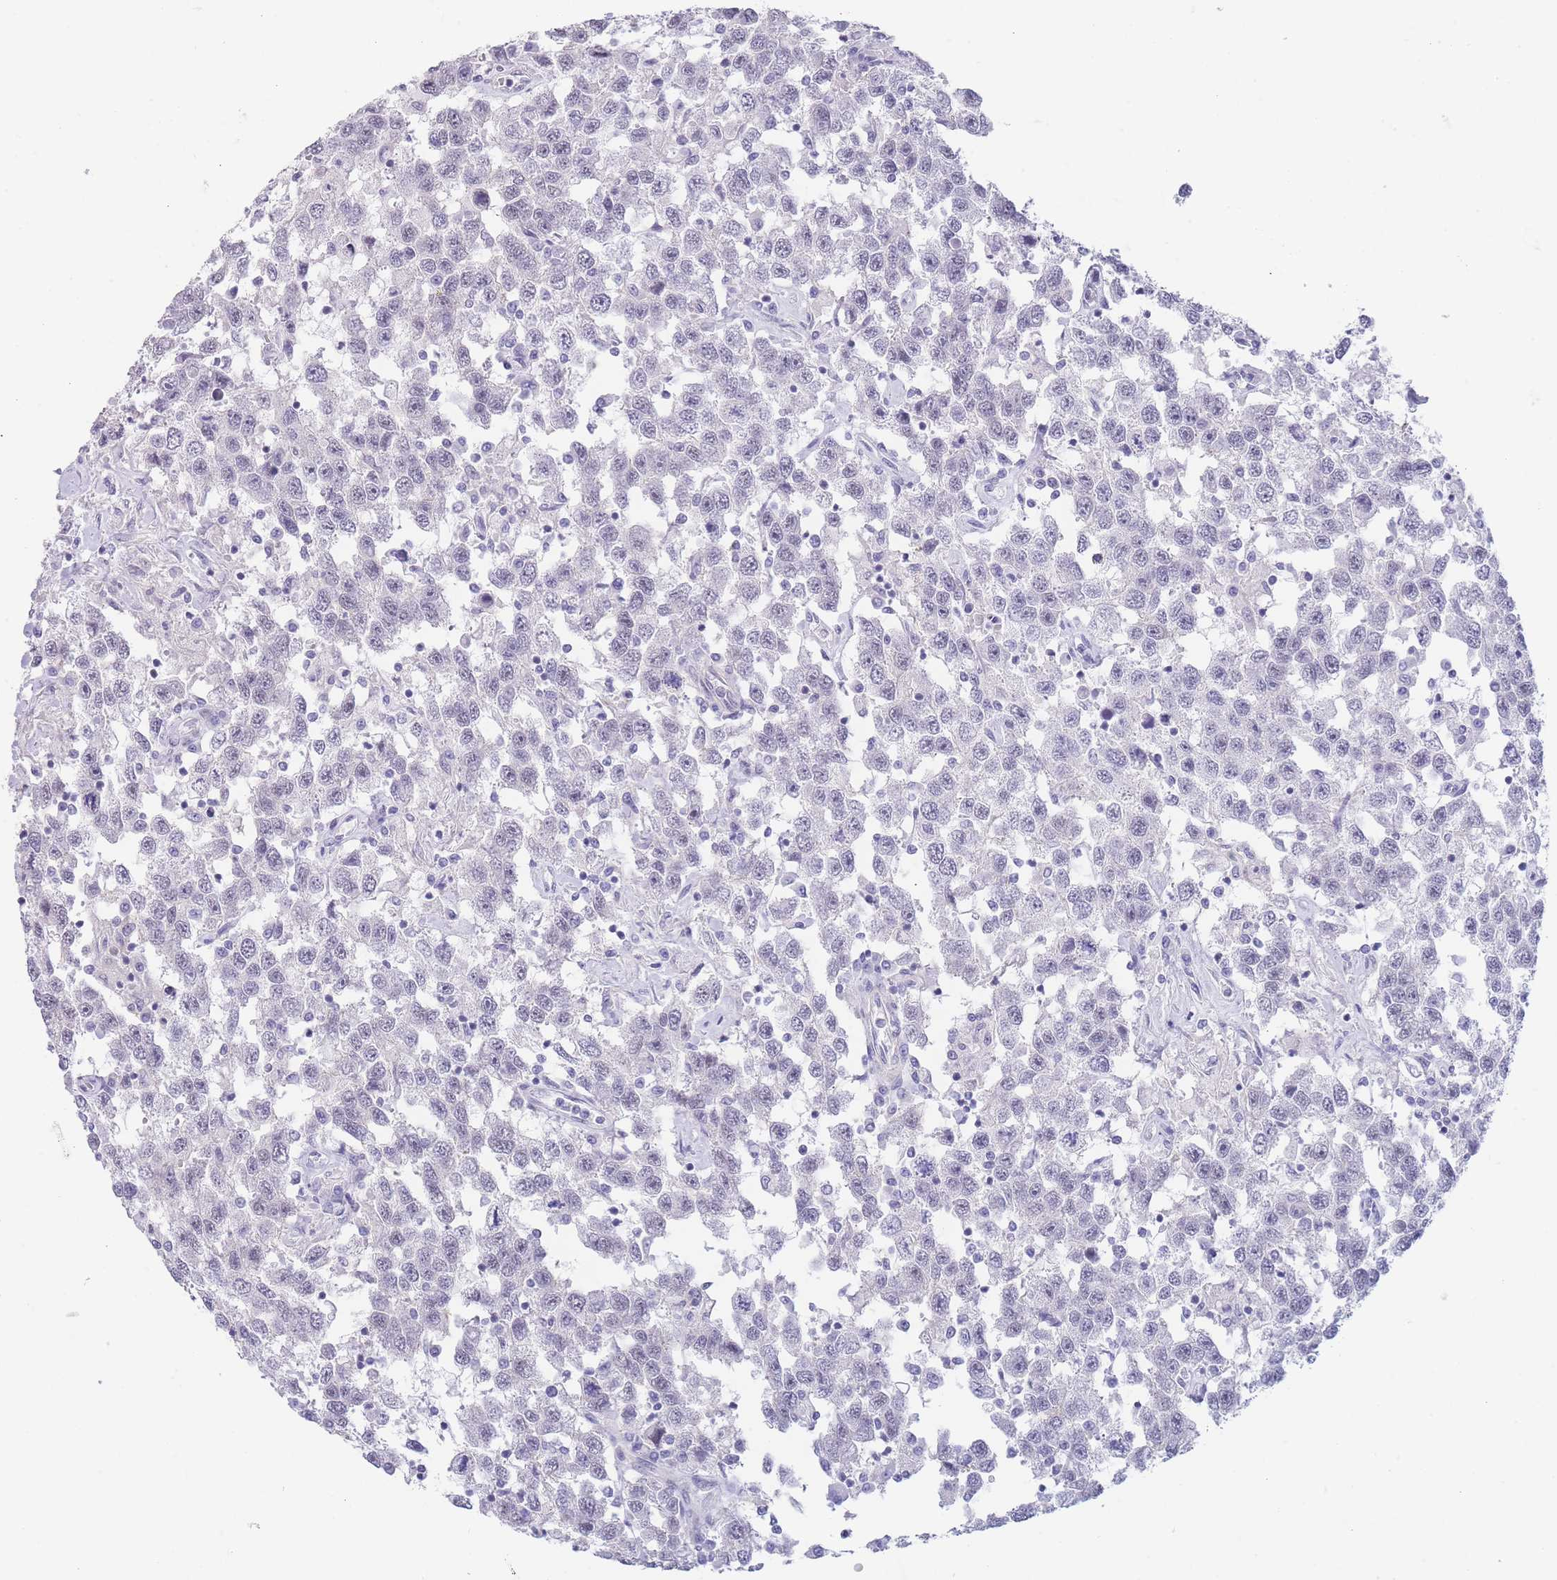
{"staining": {"intensity": "negative", "quantity": "none", "location": "none"}, "tissue": "testis cancer", "cell_type": "Tumor cells", "image_type": "cancer", "snomed": [{"axis": "morphology", "description": "Seminoma, NOS"}, {"axis": "topography", "description": "Testis"}], "caption": "IHC photomicrograph of neoplastic tissue: testis cancer stained with DAB displays no significant protein staining in tumor cells.", "gene": "ASAP3", "patient": {"sex": "male", "age": 41}}